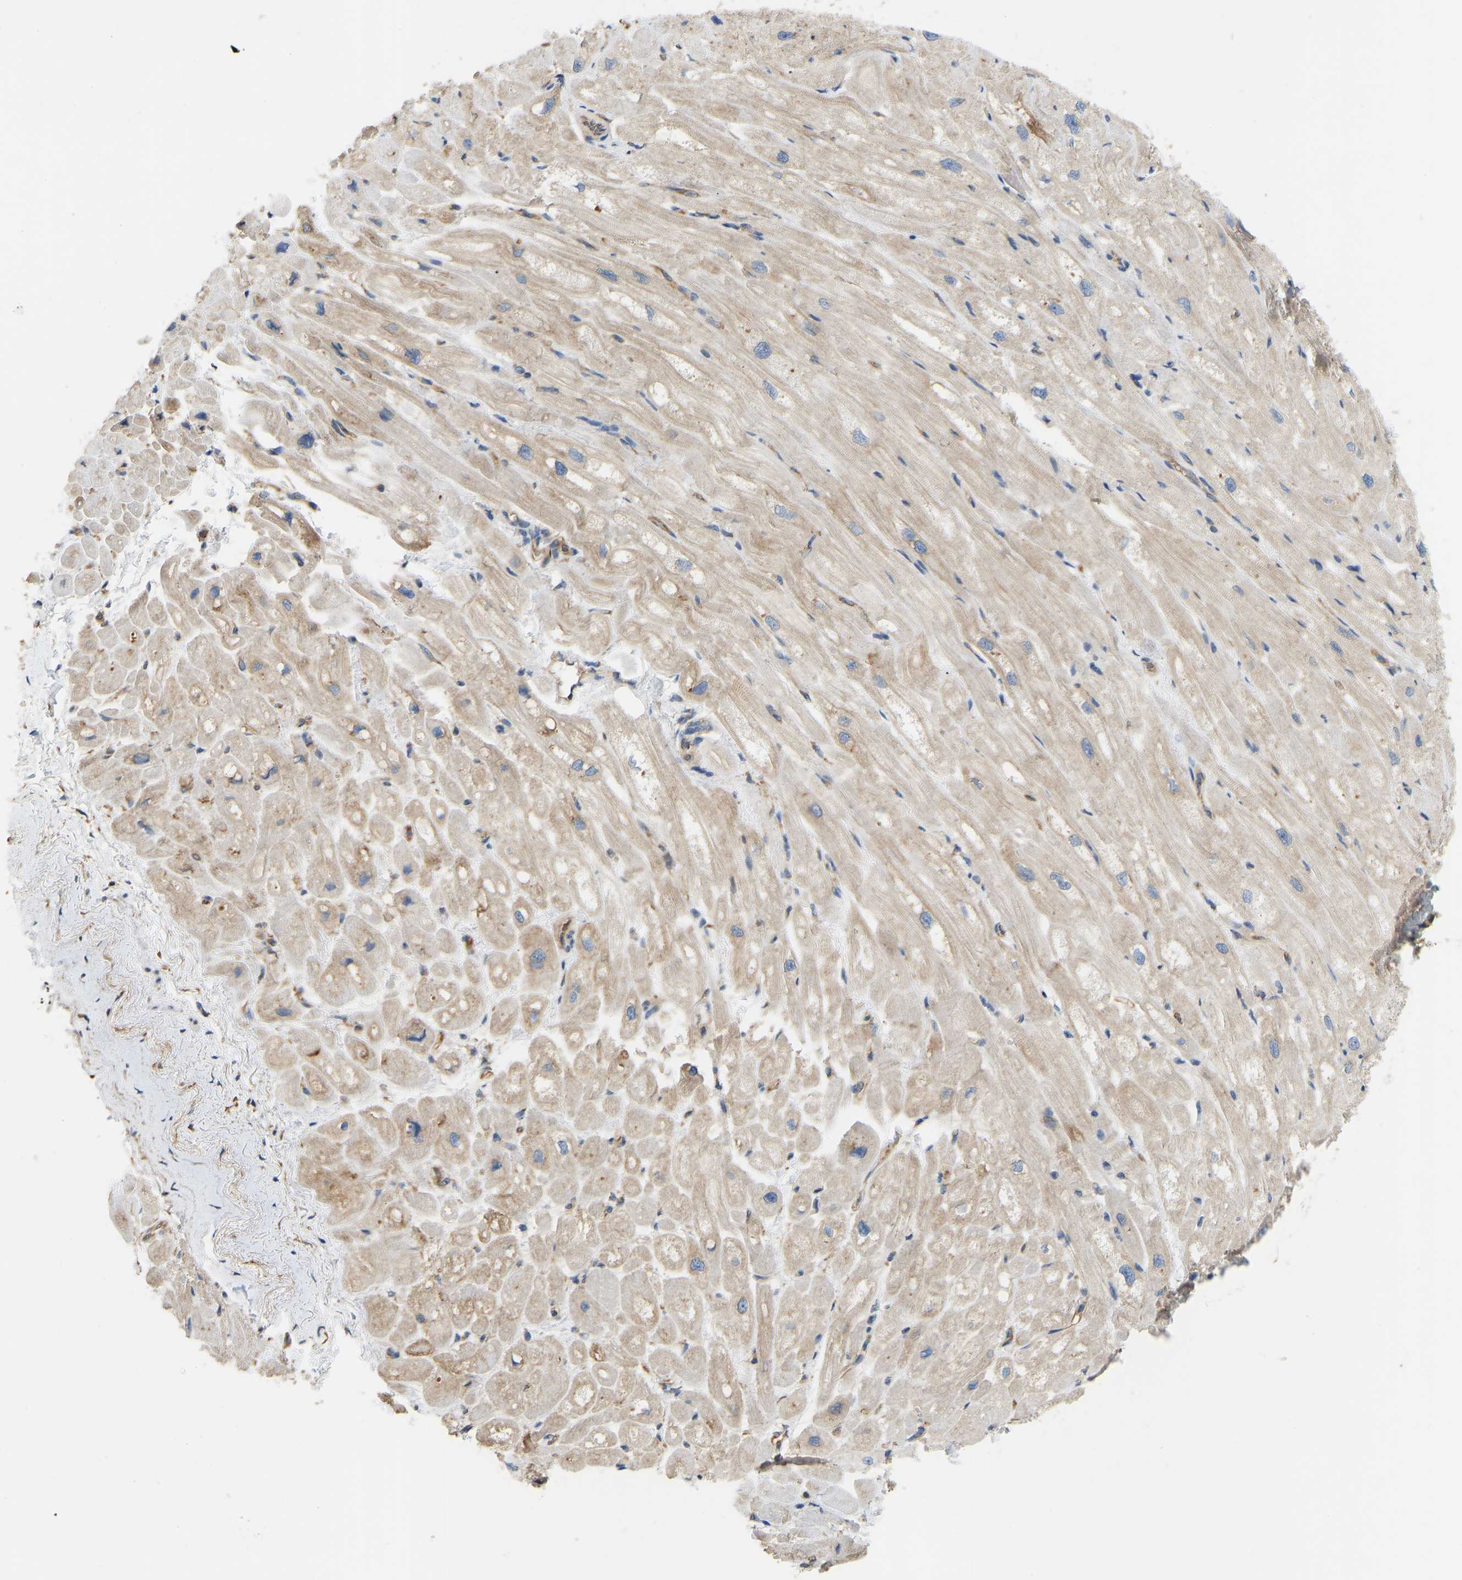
{"staining": {"intensity": "weak", "quantity": ">75%", "location": "cytoplasmic/membranous"}, "tissue": "heart muscle", "cell_type": "Cardiomyocytes", "image_type": "normal", "snomed": [{"axis": "morphology", "description": "Normal tissue, NOS"}, {"axis": "topography", "description": "Heart"}], "caption": "About >75% of cardiomyocytes in unremarkable heart muscle demonstrate weak cytoplasmic/membranous protein expression as visualized by brown immunohistochemical staining.", "gene": "RPS6KB2", "patient": {"sex": "male", "age": 49}}